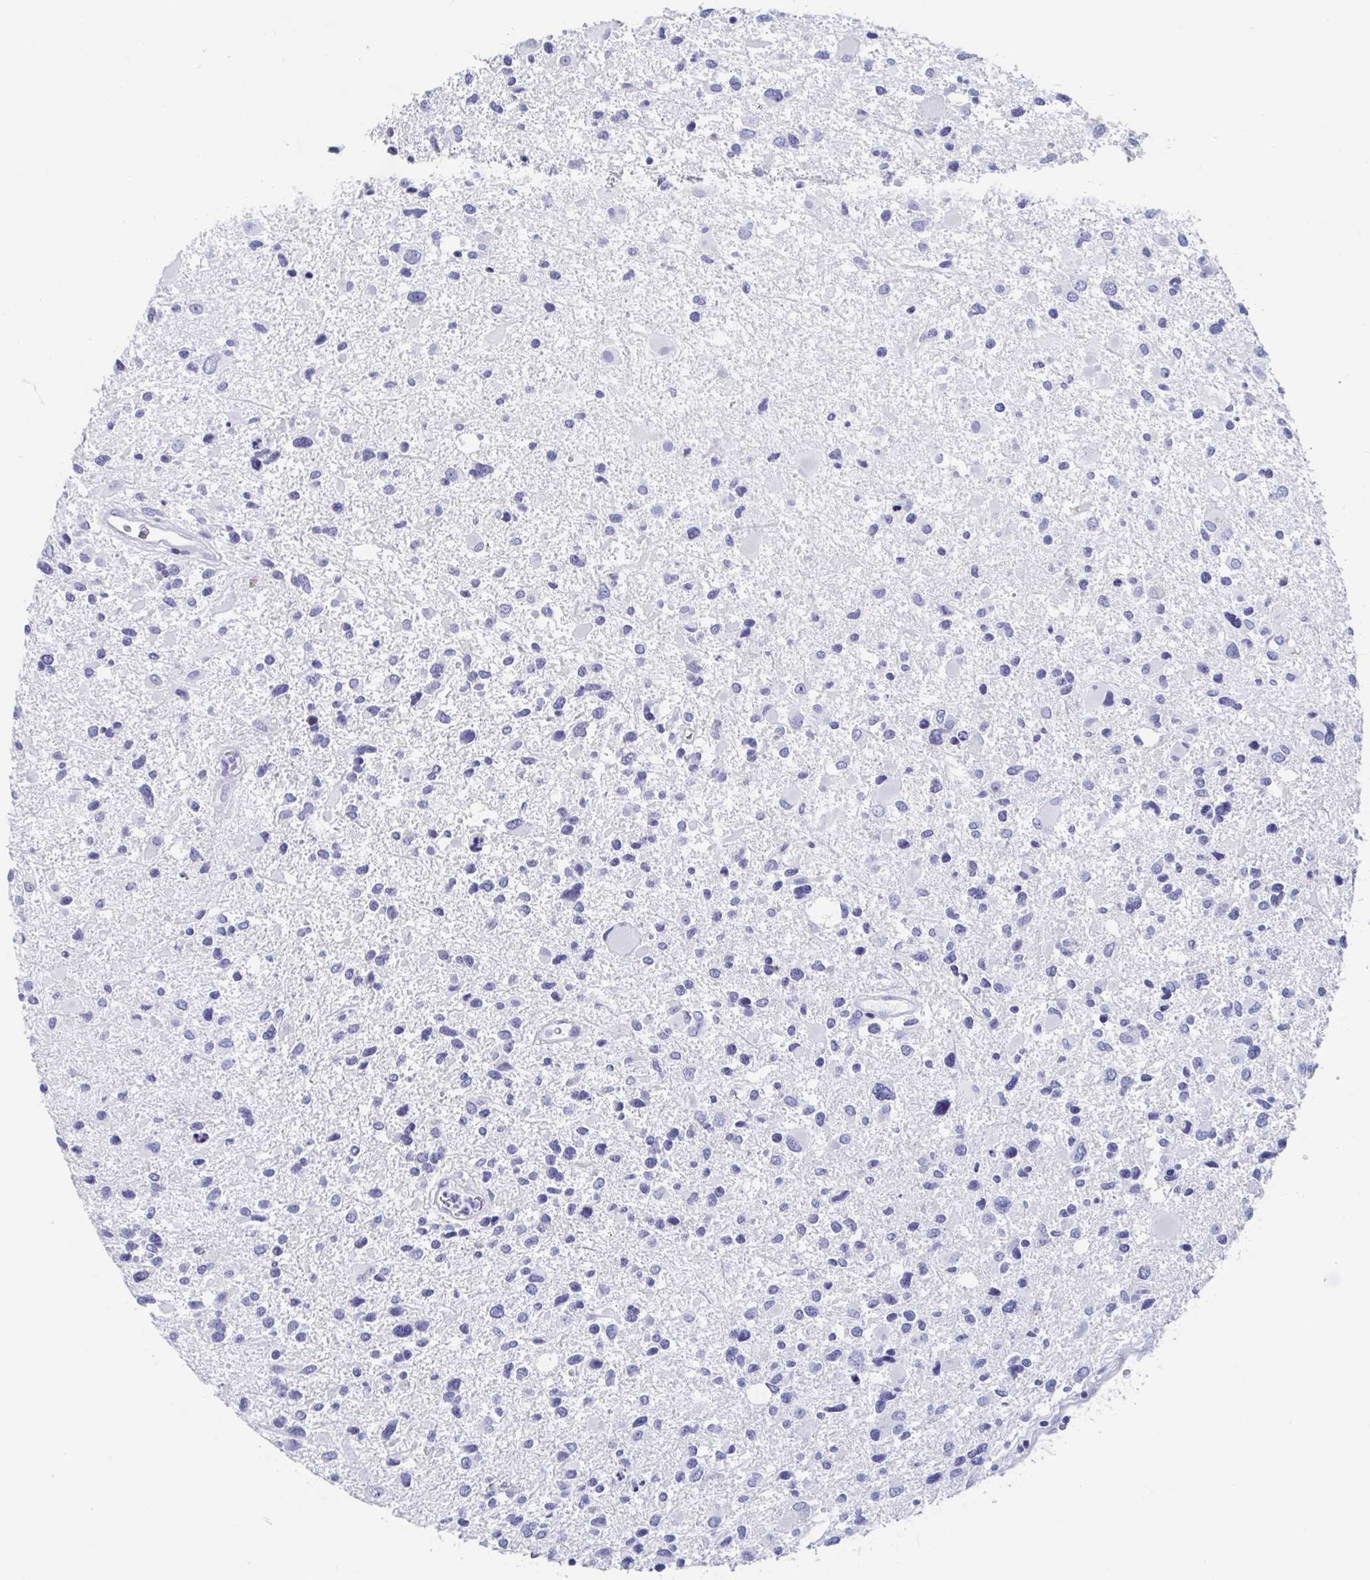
{"staining": {"intensity": "negative", "quantity": "none", "location": "none"}, "tissue": "glioma", "cell_type": "Tumor cells", "image_type": "cancer", "snomed": [{"axis": "morphology", "description": "Glioma, malignant, Low grade"}, {"axis": "topography", "description": "Brain"}], "caption": "High power microscopy micrograph of an immunohistochemistry (IHC) micrograph of glioma, revealing no significant positivity in tumor cells.", "gene": "SHCBP1L", "patient": {"sex": "female", "age": 32}}